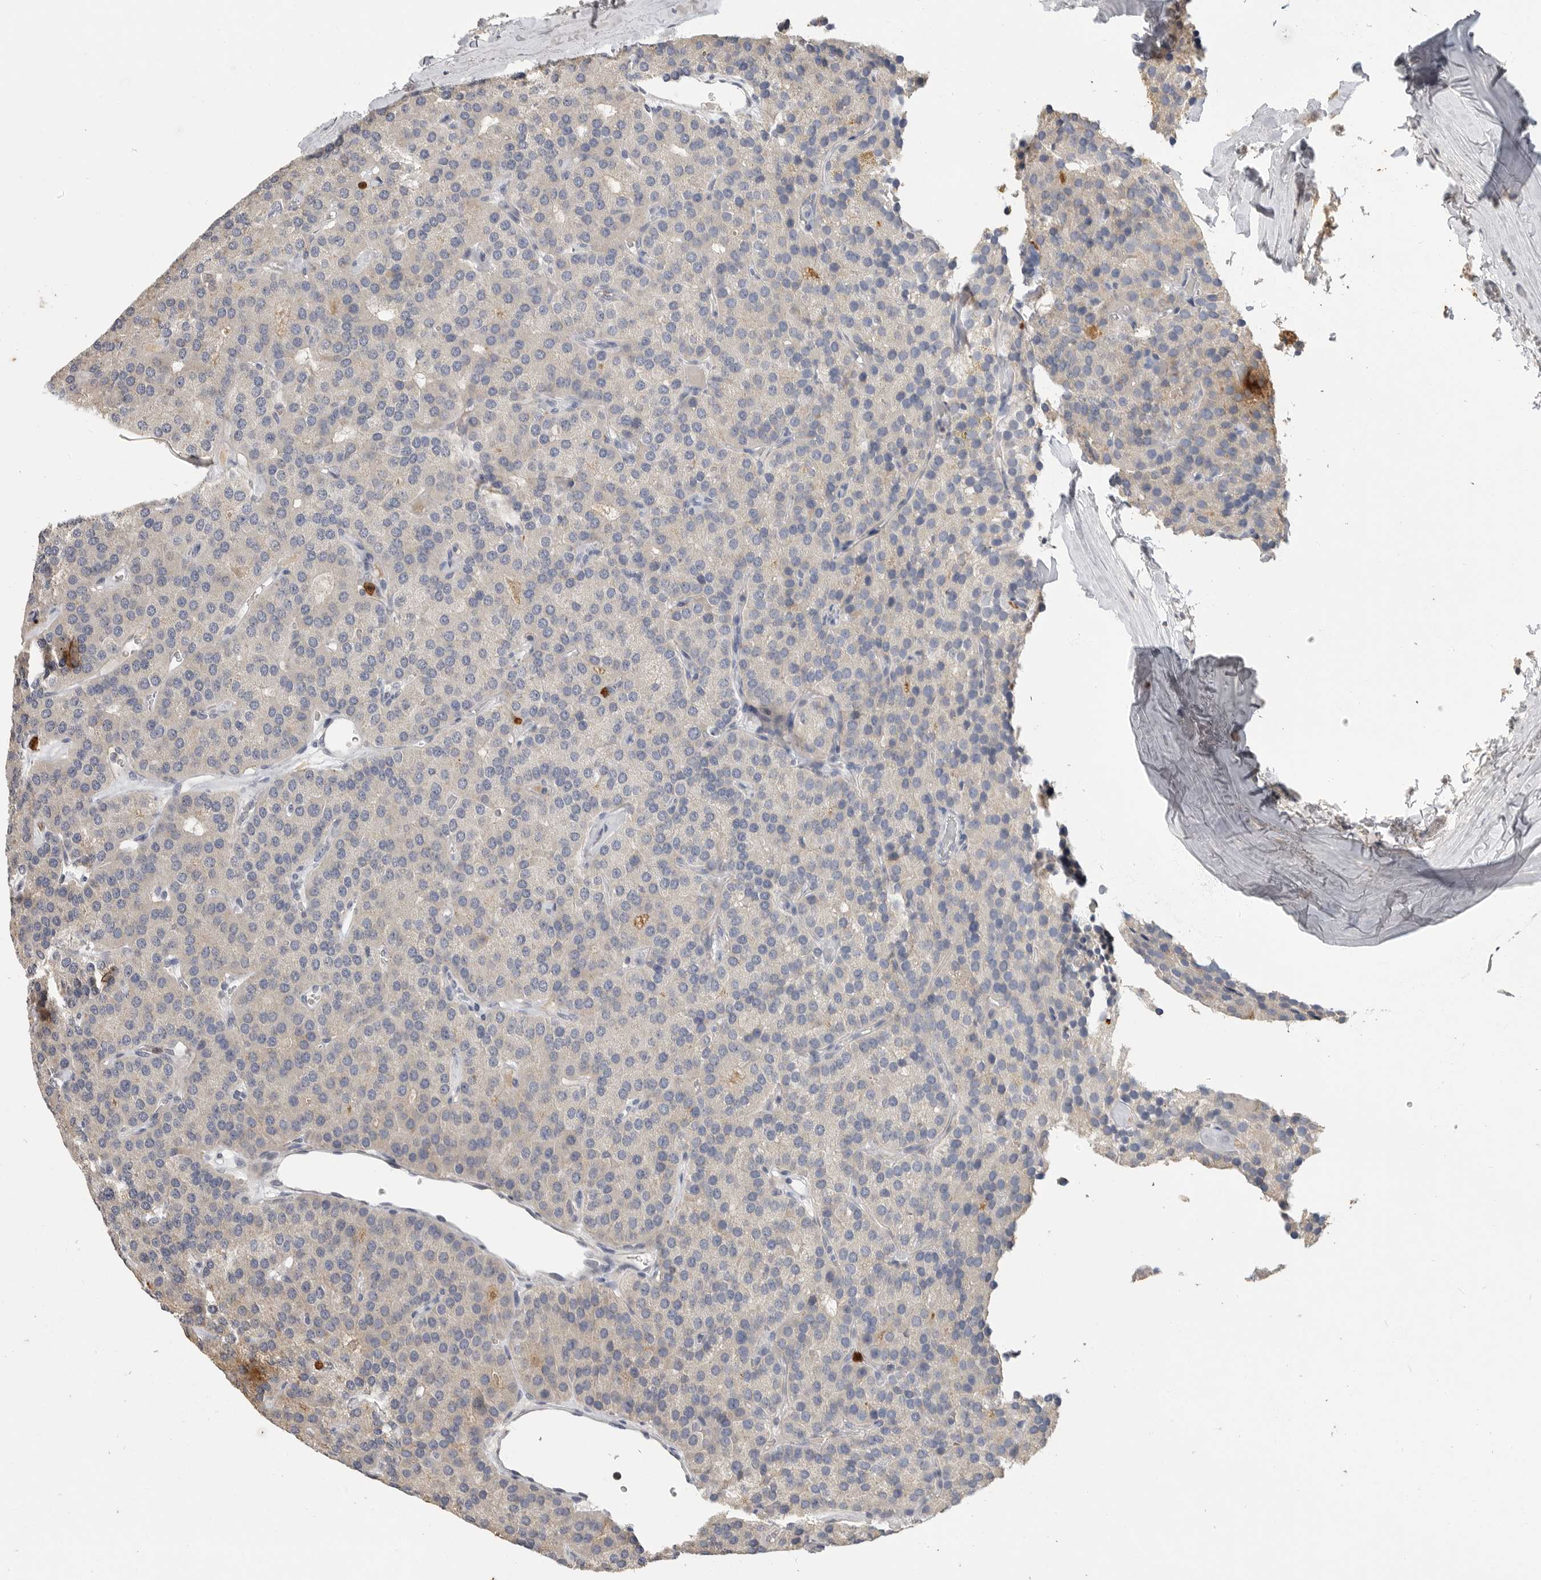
{"staining": {"intensity": "negative", "quantity": "none", "location": "none"}, "tissue": "parathyroid gland", "cell_type": "Glandular cells", "image_type": "normal", "snomed": [{"axis": "morphology", "description": "Normal tissue, NOS"}, {"axis": "morphology", "description": "Adenoma, NOS"}, {"axis": "topography", "description": "Parathyroid gland"}], "caption": "Normal parathyroid gland was stained to show a protein in brown. There is no significant positivity in glandular cells.", "gene": "LTBR", "patient": {"sex": "female", "age": 86}}